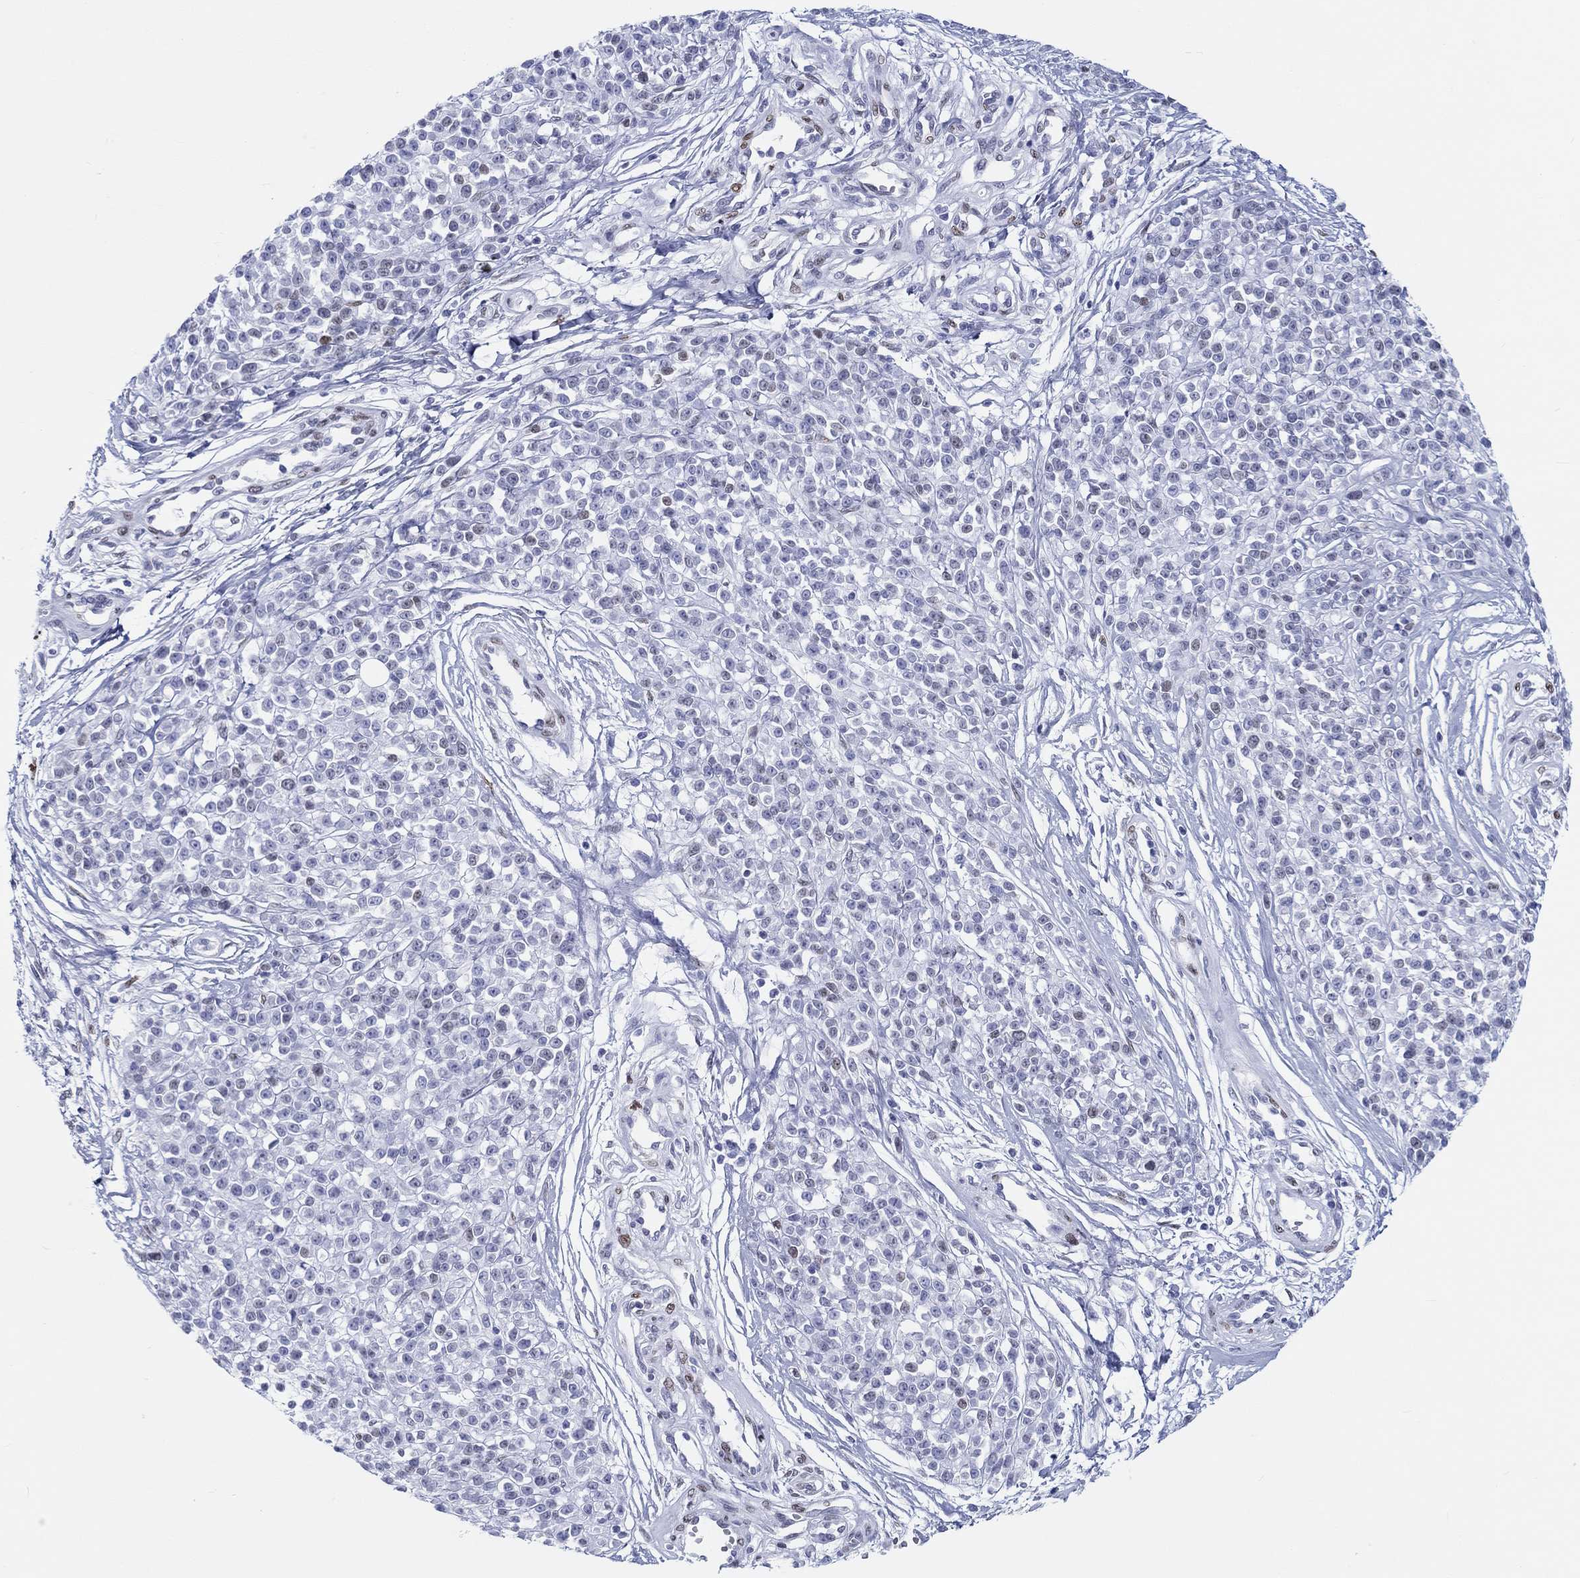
{"staining": {"intensity": "weak", "quantity": "<25%", "location": "nuclear"}, "tissue": "melanoma", "cell_type": "Tumor cells", "image_type": "cancer", "snomed": [{"axis": "morphology", "description": "Malignant melanoma, NOS"}, {"axis": "topography", "description": "Skin"}, {"axis": "topography", "description": "Skin of trunk"}], "caption": "This is an immunohistochemistry (IHC) photomicrograph of malignant melanoma. There is no expression in tumor cells.", "gene": "H1-1", "patient": {"sex": "male", "age": 74}}